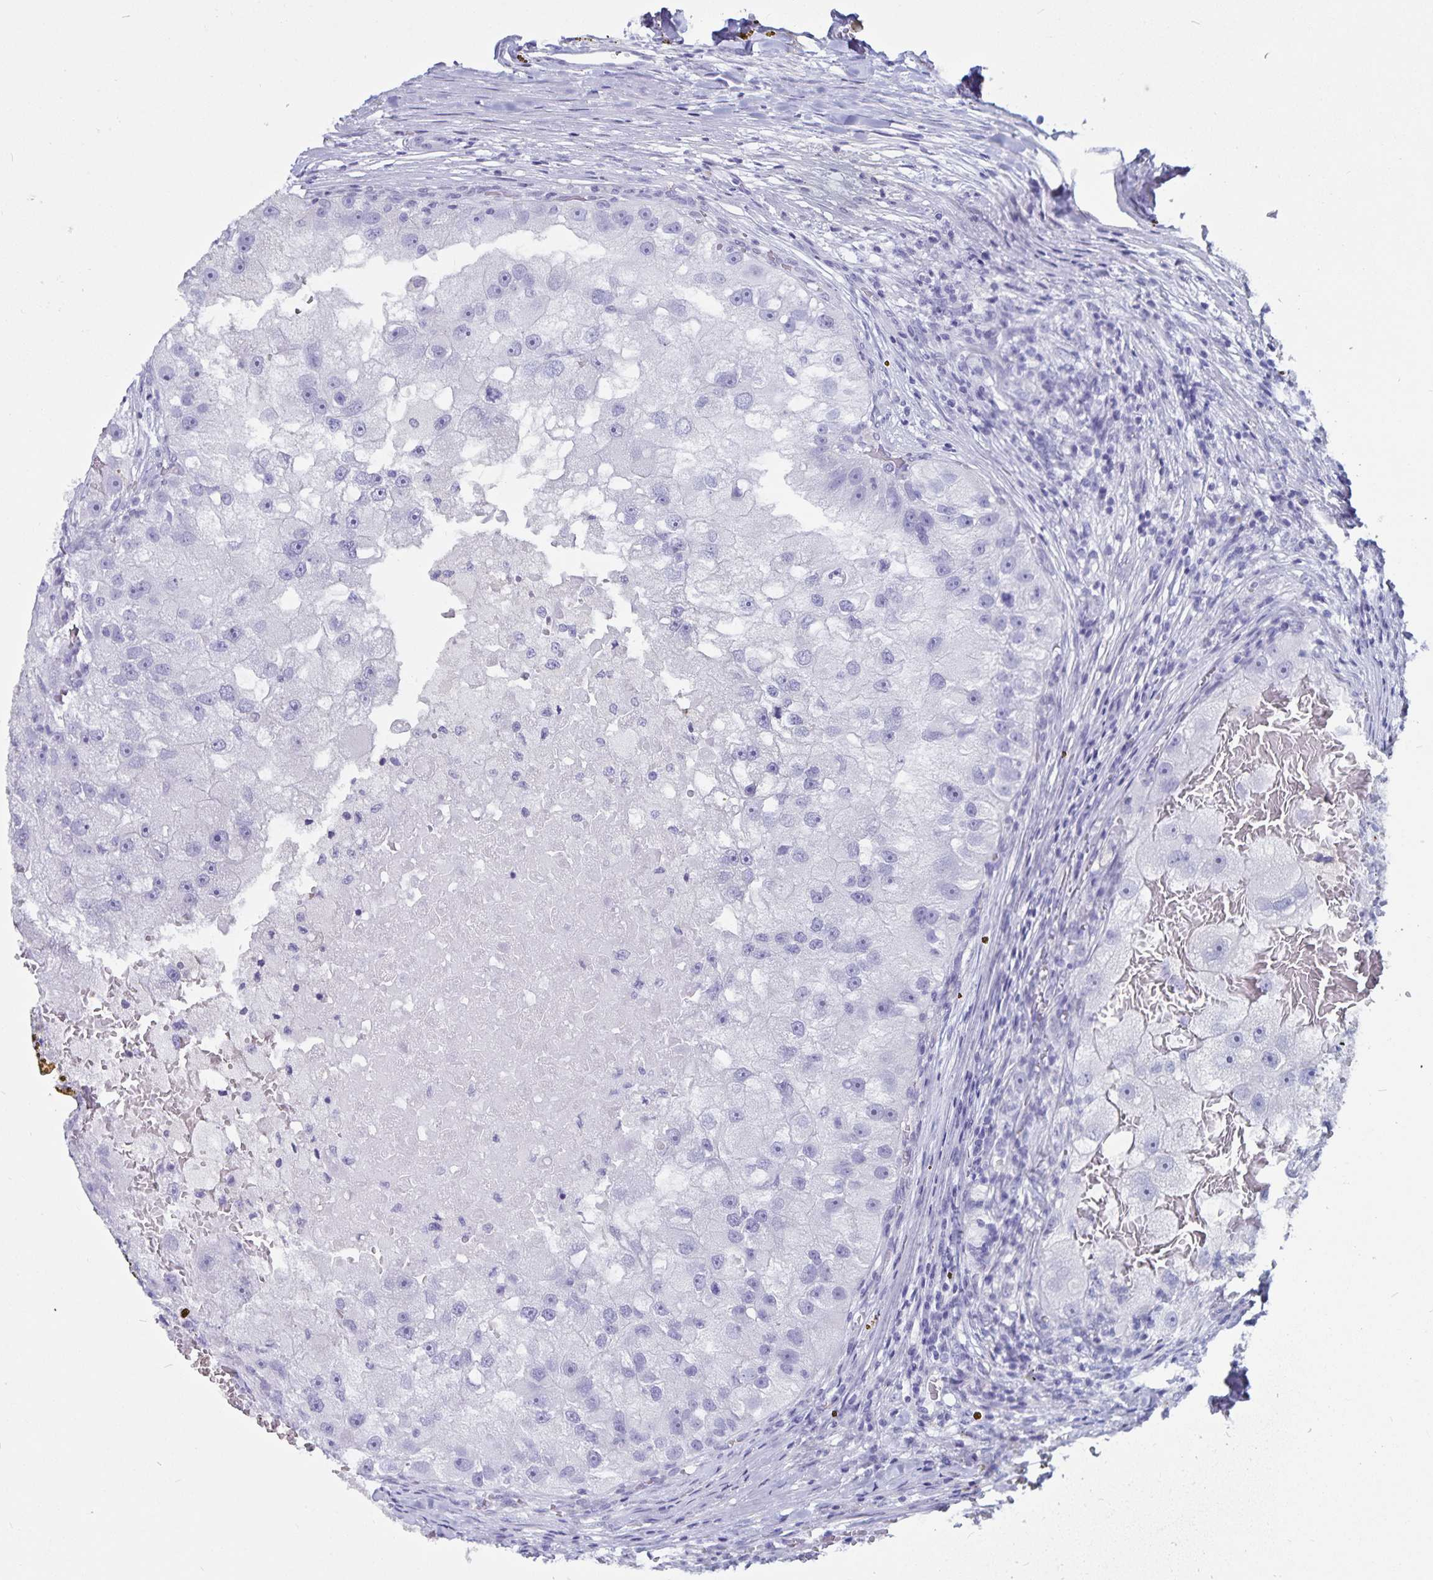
{"staining": {"intensity": "negative", "quantity": "none", "location": "none"}, "tissue": "renal cancer", "cell_type": "Tumor cells", "image_type": "cancer", "snomed": [{"axis": "morphology", "description": "Adenocarcinoma, NOS"}, {"axis": "topography", "description": "Kidney"}], "caption": "Immunohistochemistry of adenocarcinoma (renal) demonstrates no positivity in tumor cells.", "gene": "GPR137", "patient": {"sex": "male", "age": 63}}